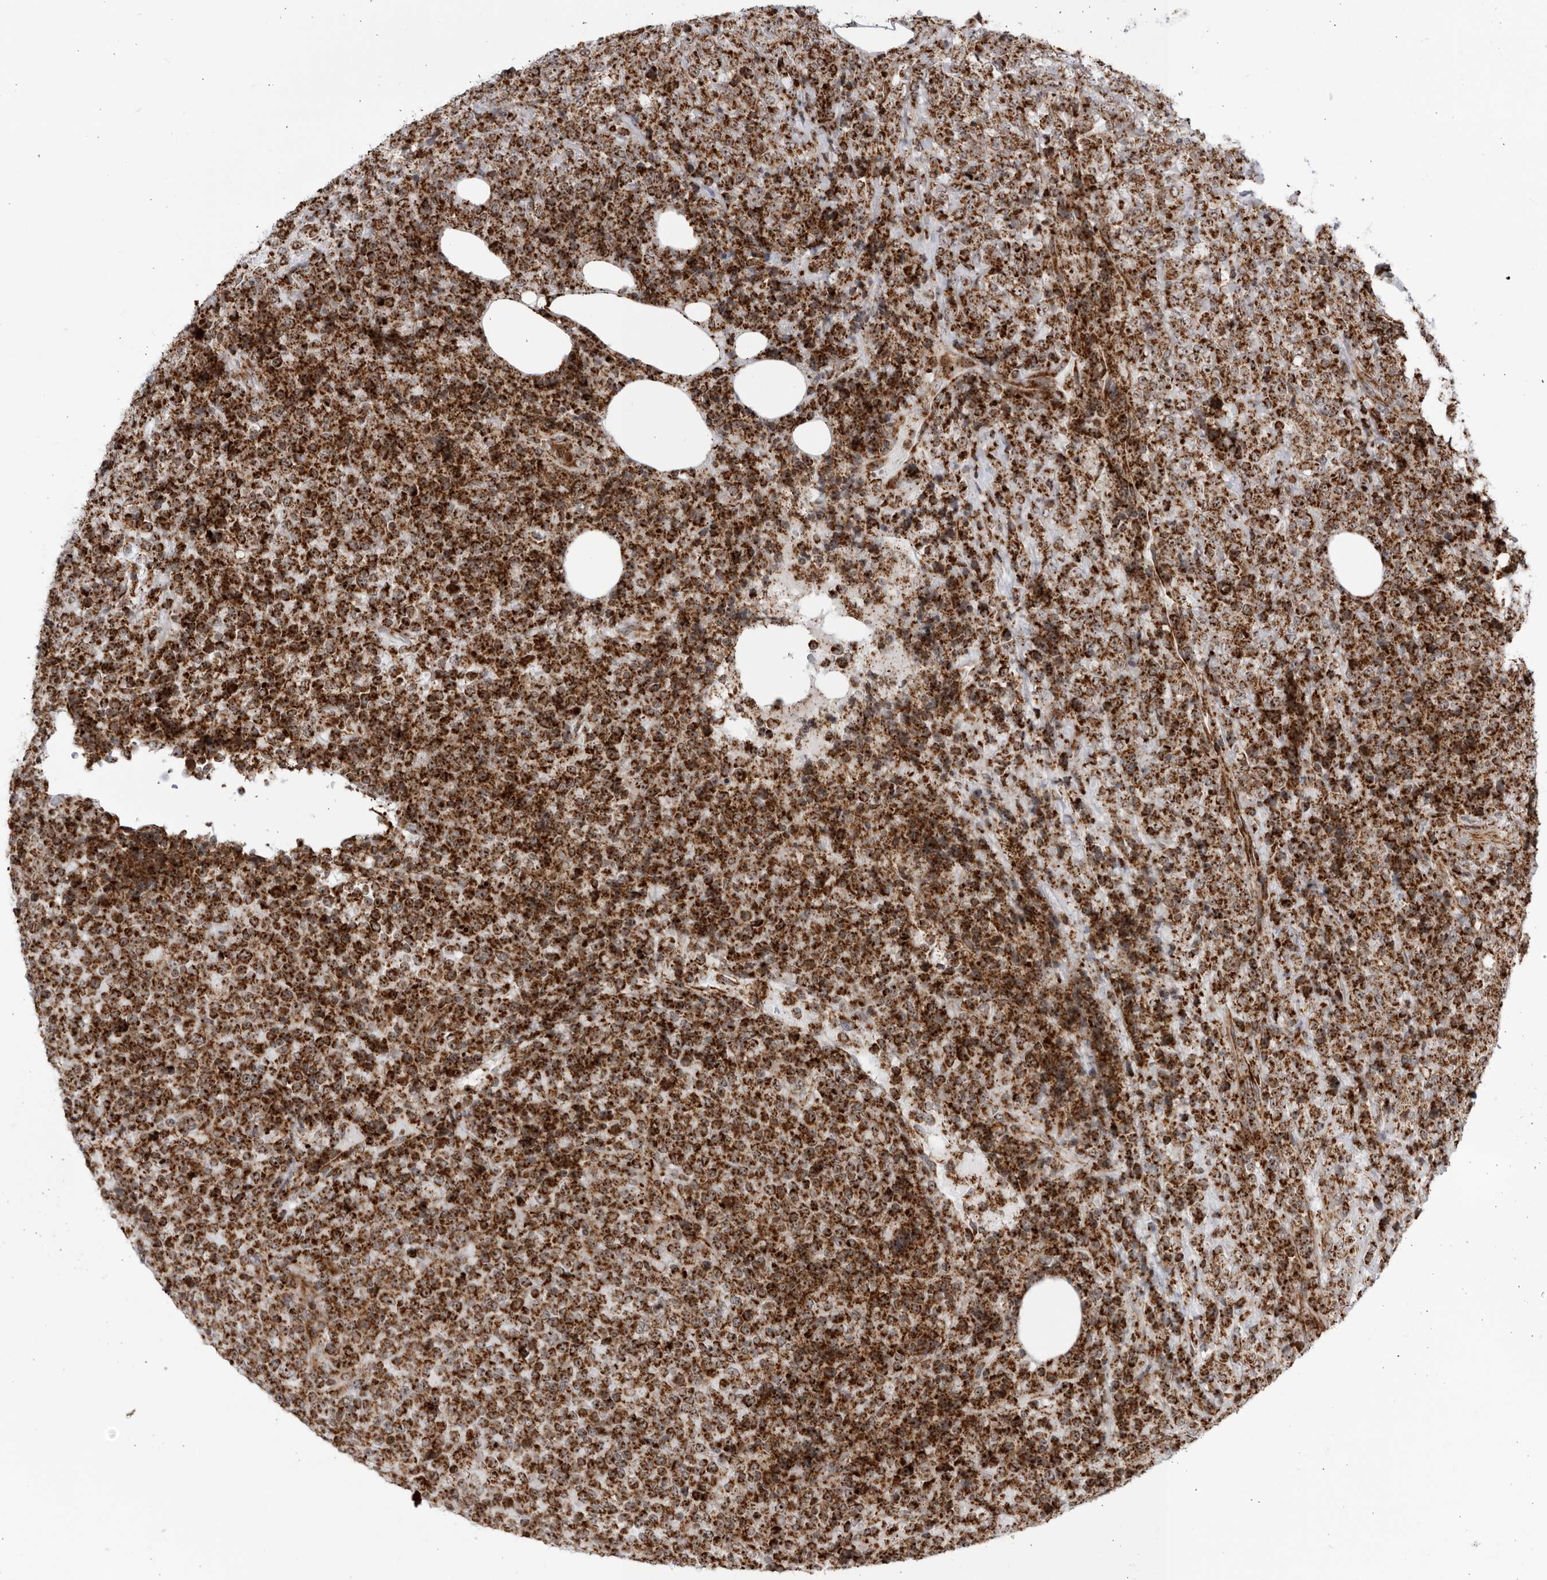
{"staining": {"intensity": "strong", "quantity": ">75%", "location": "cytoplasmic/membranous"}, "tissue": "lymphoma", "cell_type": "Tumor cells", "image_type": "cancer", "snomed": [{"axis": "morphology", "description": "Malignant lymphoma, non-Hodgkin's type, High grade"}, {"axis": "topography", "description": "Lymph node"}], "caption": "Human lymphoma stained for a protein (brown) shows strong cytoplasmic/membranous positive positivity in approximately >75% of tumor cells.", "gene": "RBM34", "patient": {"sex": "male", "age": 13}}